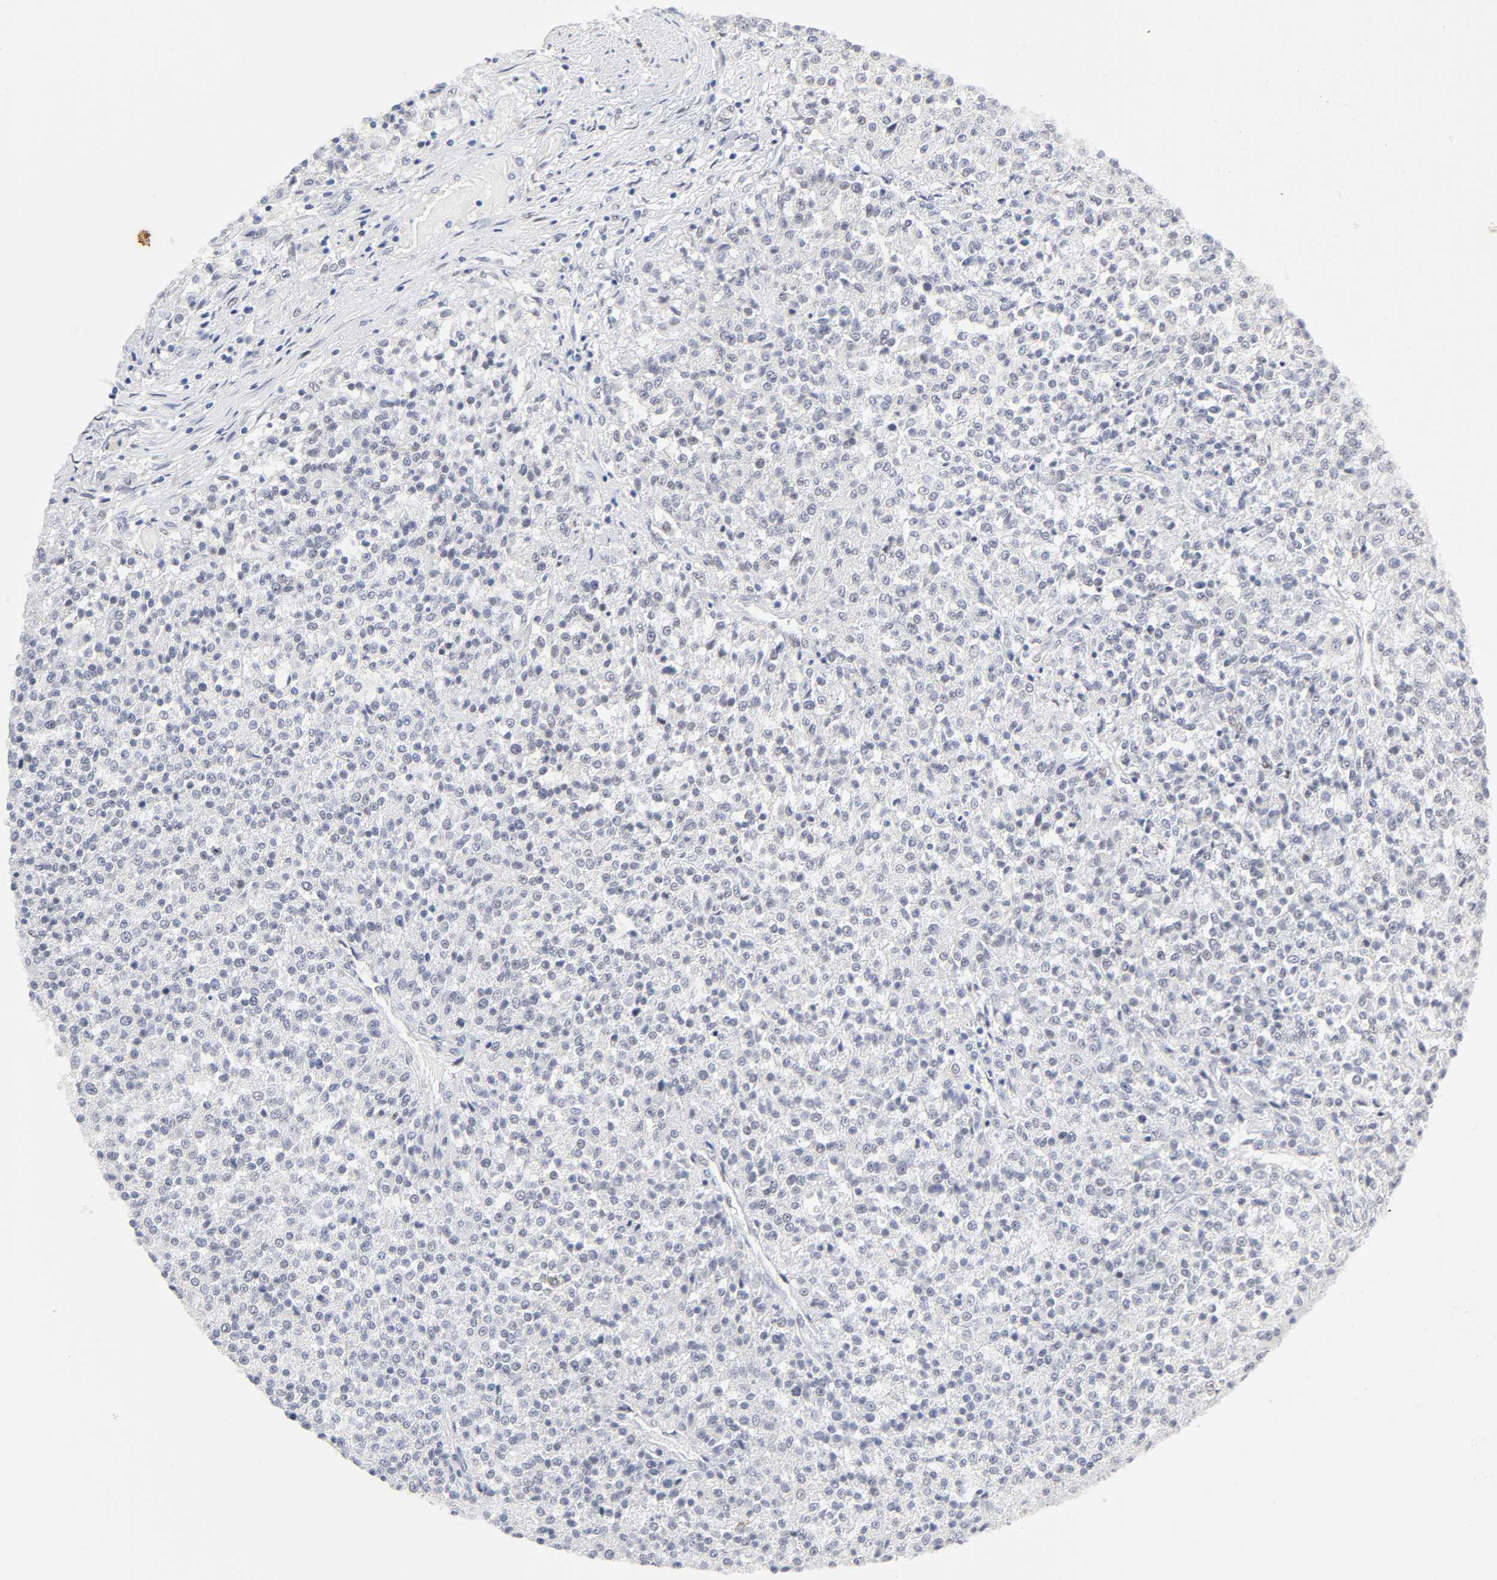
{"staining": {"intensity": "negative", "quantity": "none", "location": "none"}, "tissue": "testis cancer", "cell_type": "Tumor cells", "image_type": "cancer", "snomed": [{"axis": "morphology", "description": "Seminoma, NOS"}, {"axis": "topography", "description": "Testis"}], "caption": "This is an immunohistochemistry (IHC) image of seminoma (testis). There is no expression in tumor cells.", "gene": "NFIC", "patient": {"sex": "male", "age": 59}}